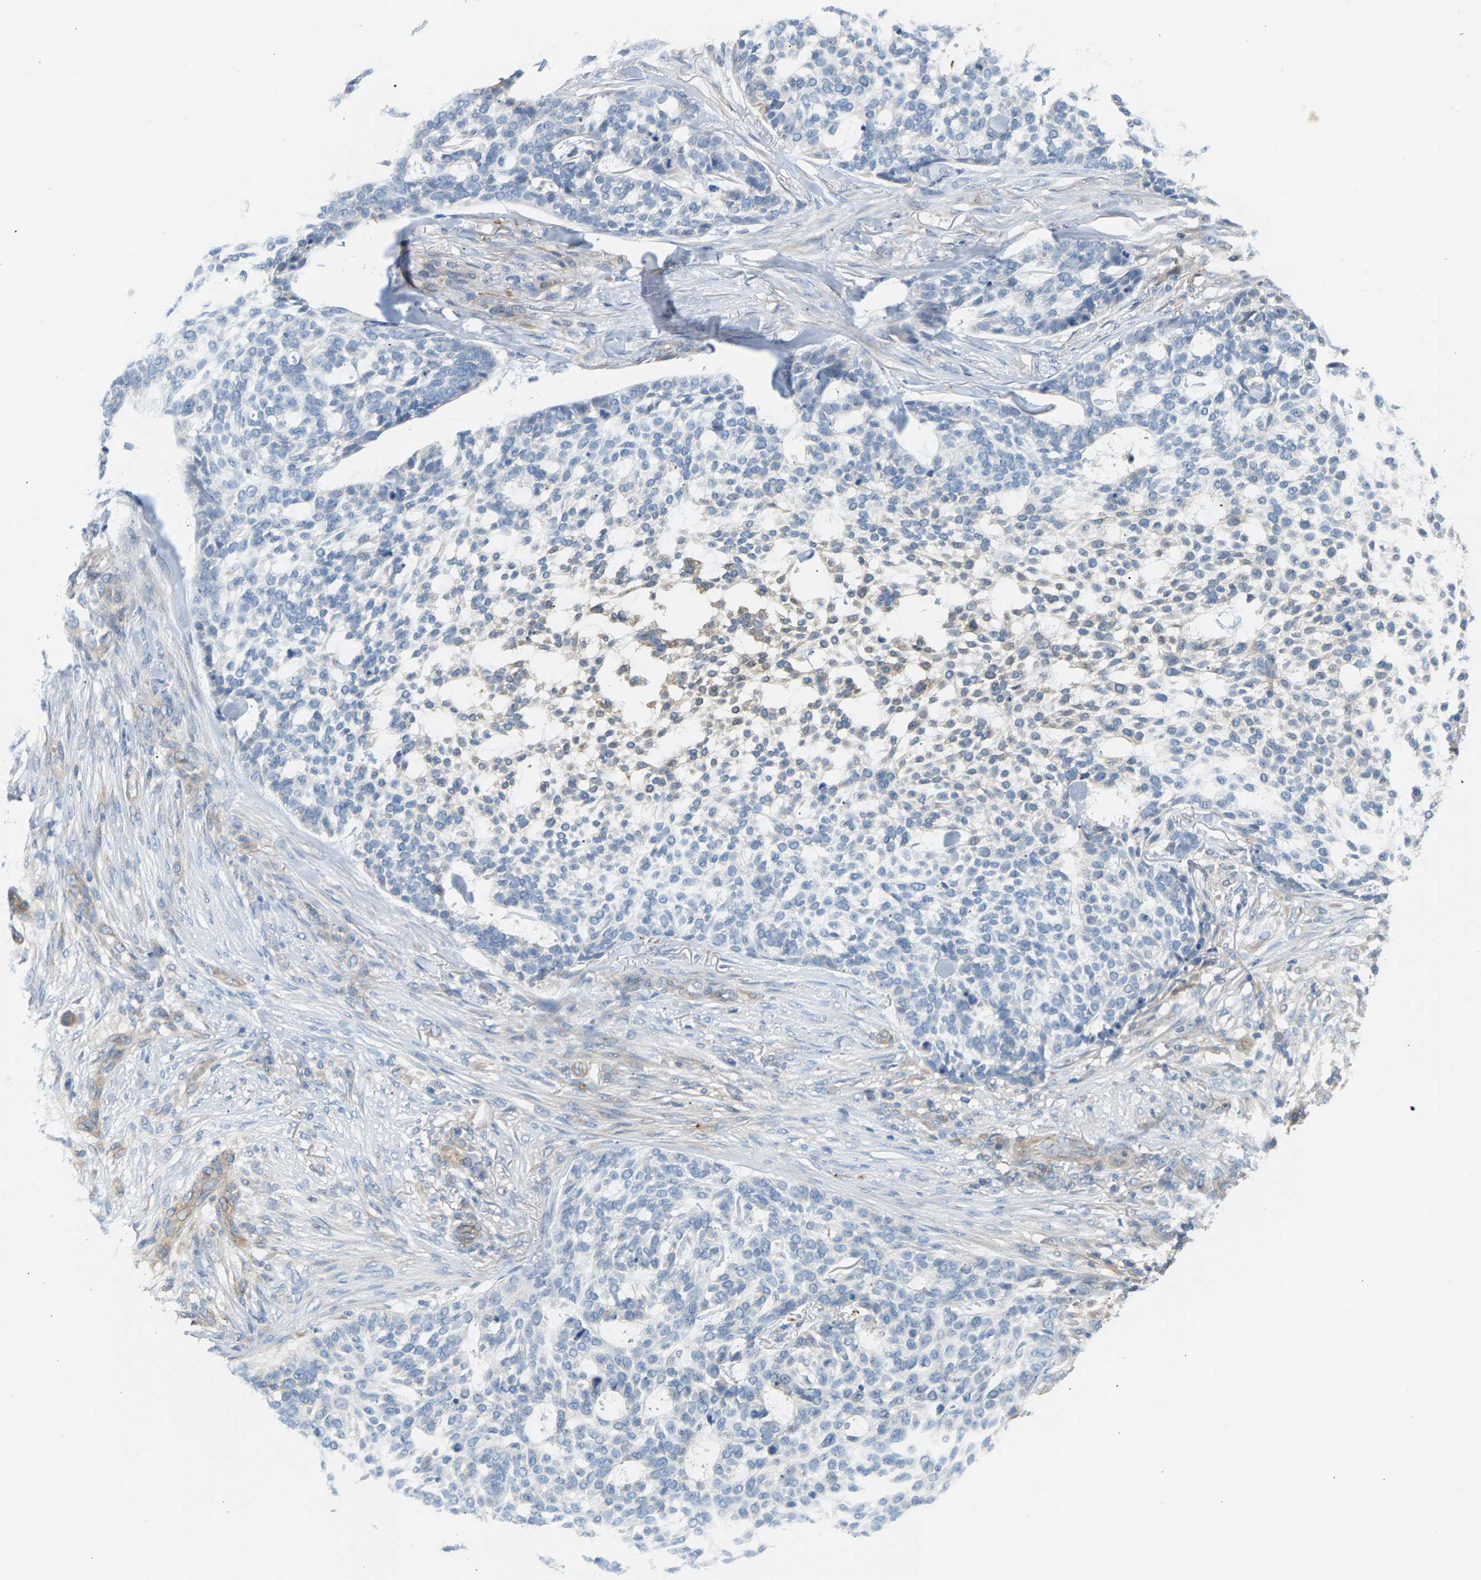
{"staining": {"intensity": "weak", "quantity": "<25%", "location": "cytoplasmic/membranous"}, "tissue": "skin cancer", "cell_type": "Tumor cells", "image_type": "cancer", "snomed": [{"axis": "morphology", "description": "Basal cell carcinoma"}, {"axis": "topography", "description": "Skin"}], "caption": "Immunohistochemistry (IHC) image of human skin cancer (basal cell carcinoma) stained for a protein (brown), which displays no positivity in tumor cells. Brightfield microscopy of immunohistochemistry (IHC) stained with DAB (3,3'-diaminobenzidine) (brown) and hematoxylin (blue), captured at high magnification.", "gene": "KRTAP27-1", "patient": {"sex": "female", "age": 64}}